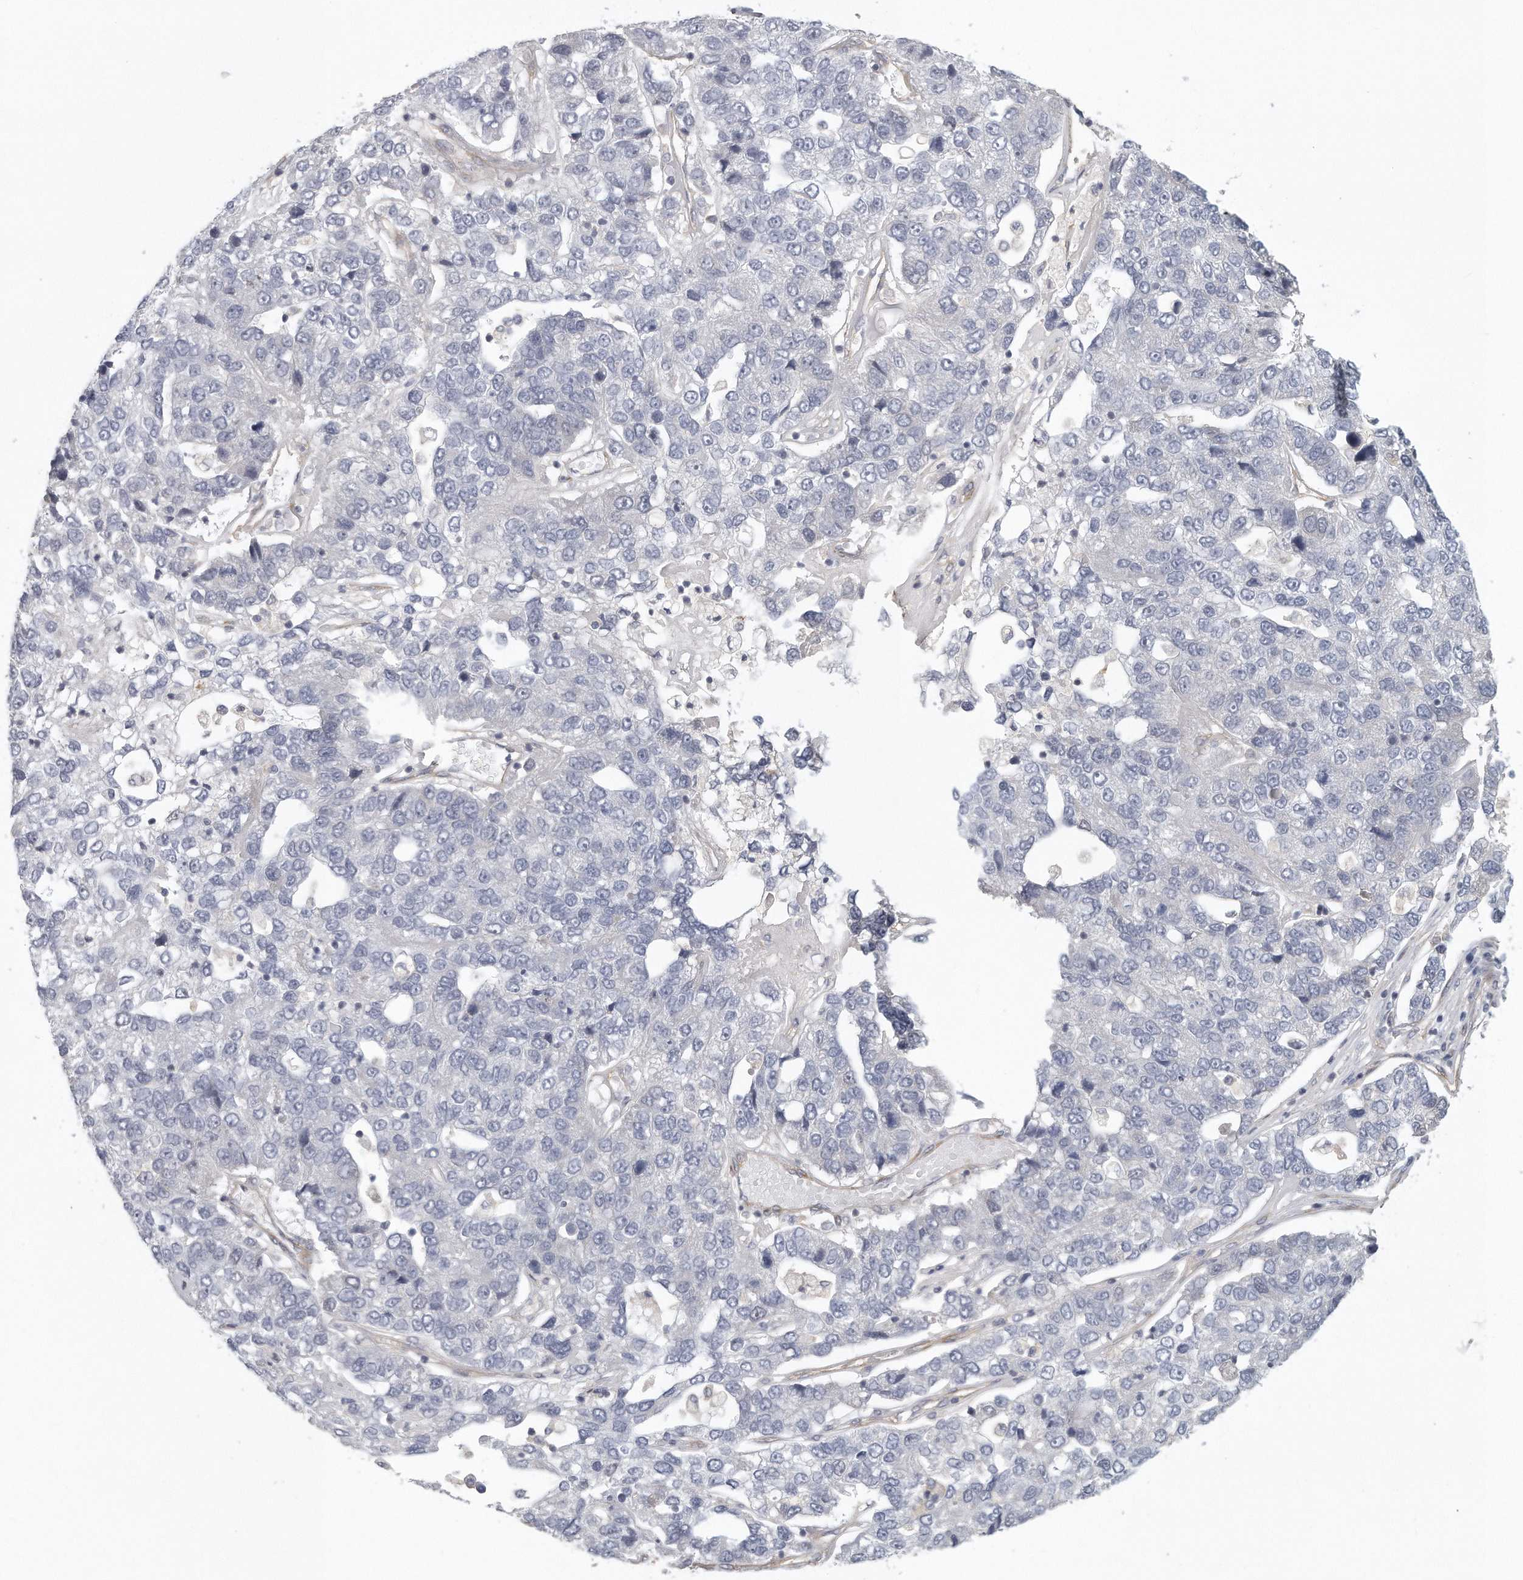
{"staining": {"intensity": "negative", "quantity": "none", "location": "none"}, "tissue": "pancreatic cancer", "cell_type": "Tumor cells", "image_type": "cancer", "snomed": [{"axis": "morphology", "description": "Adenocarcinoma, NOS"}, {"axis": "topography", "description": "Pancreas"}], "caption": "This is an immunohistochemistry (IHC) histopathology image of pancreatic adenocarcinoma. There is no staining in tumor cells.", "gene": "MTERF4", "patient": {"sex": "female", "age": 61}}